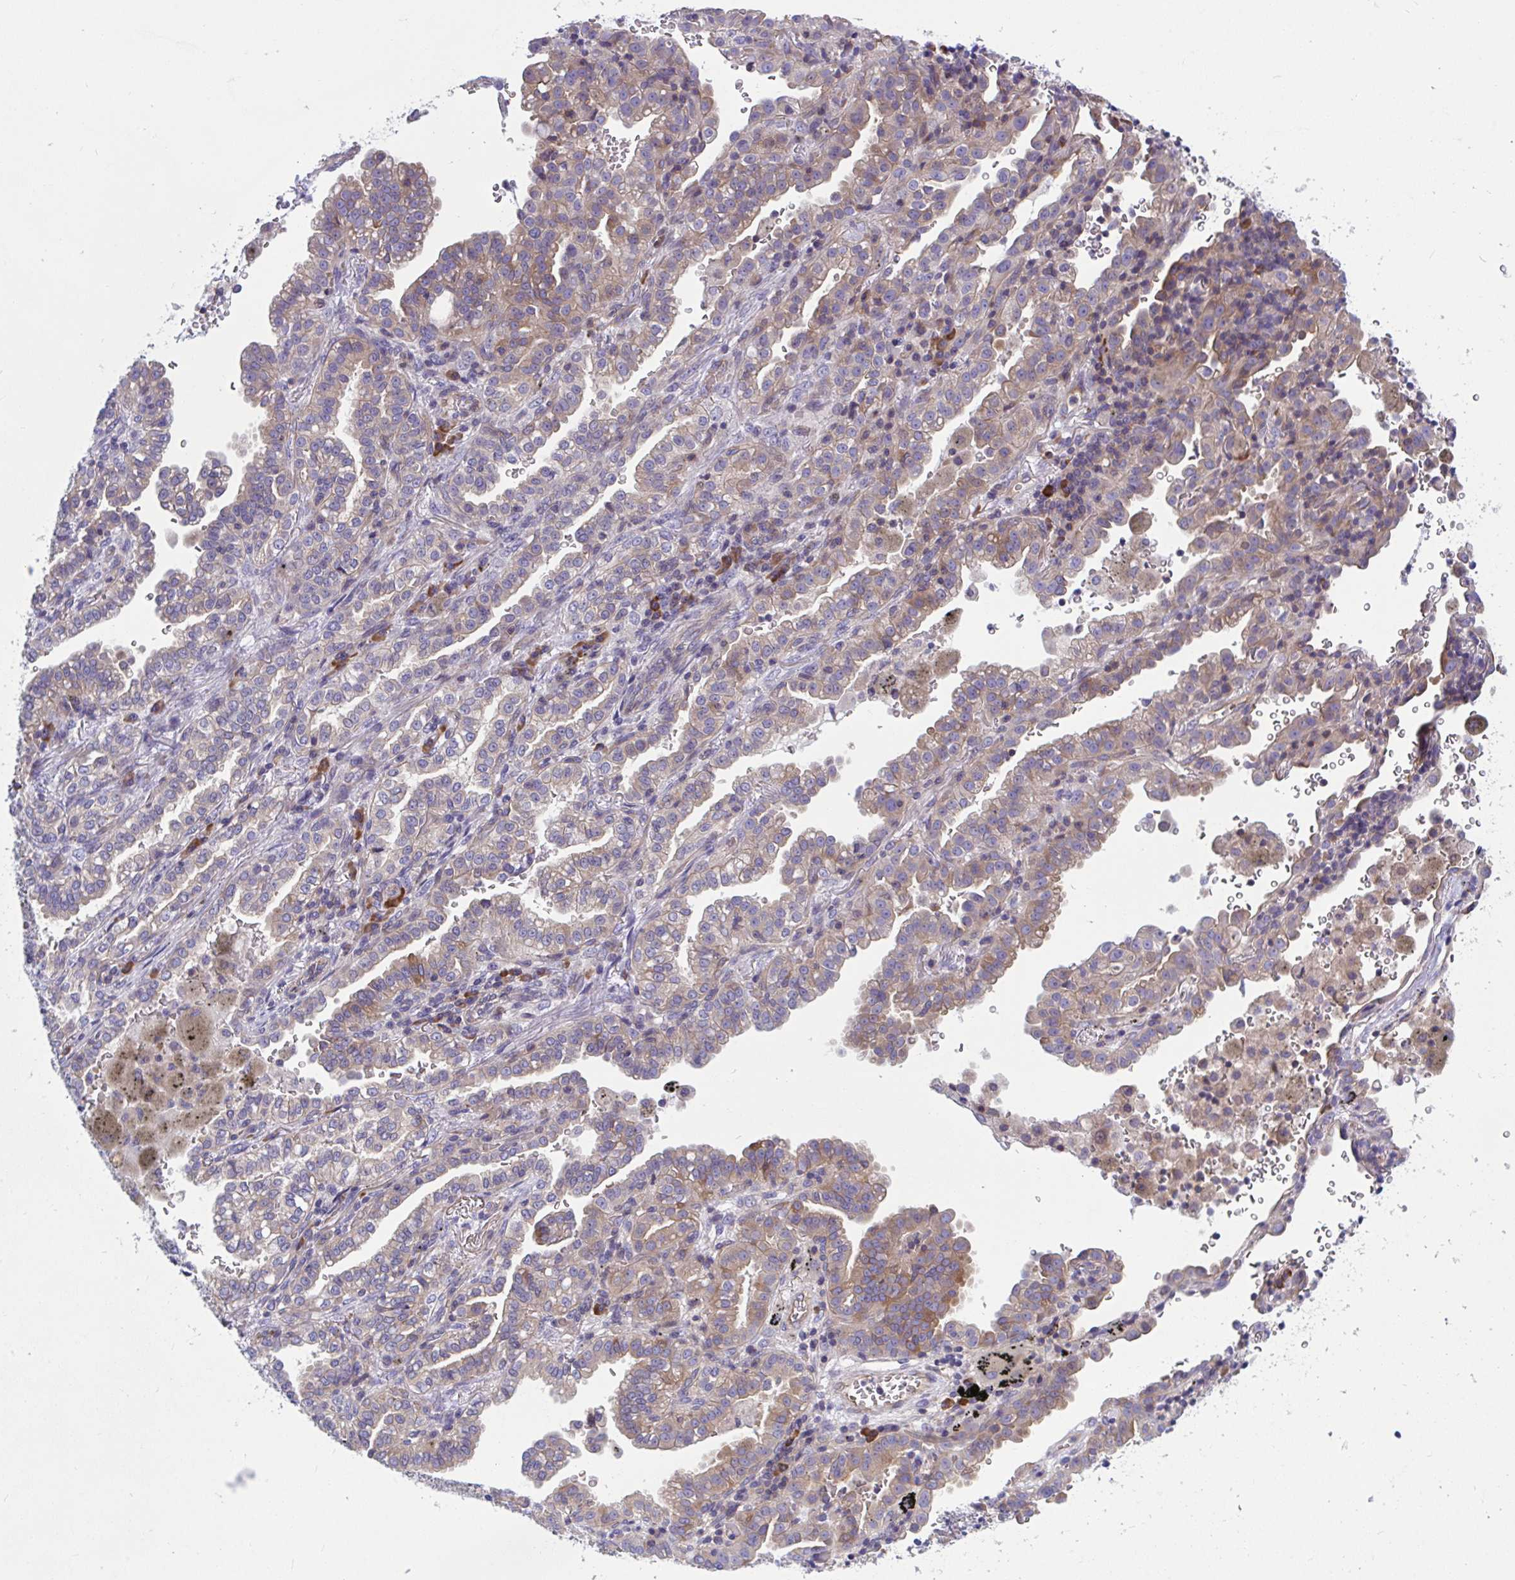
{"staining": {"intensity": "weak", "quantity": "25%-75%", "location": "cytoplasmic/membranous"}, "tissue": "lung cancer", "cell_type": "Tumor cells", "image_type": "cancer", "snomed": [{"axis": "morphology", "description": "Adenocarcinoma, NOS"}, {"axis": "topography", "description": "Lymph node"}, {"axis": "topography", "description": "Lung"}], "caption": "IHC of lung adenocarcinoma demonstrates low levels of weak cytoplasmic/membranous positivity in approximately 25%-75% of tumor cells.", "gene": "WBP1", "patient": {"sex": "male", "age": 66}}